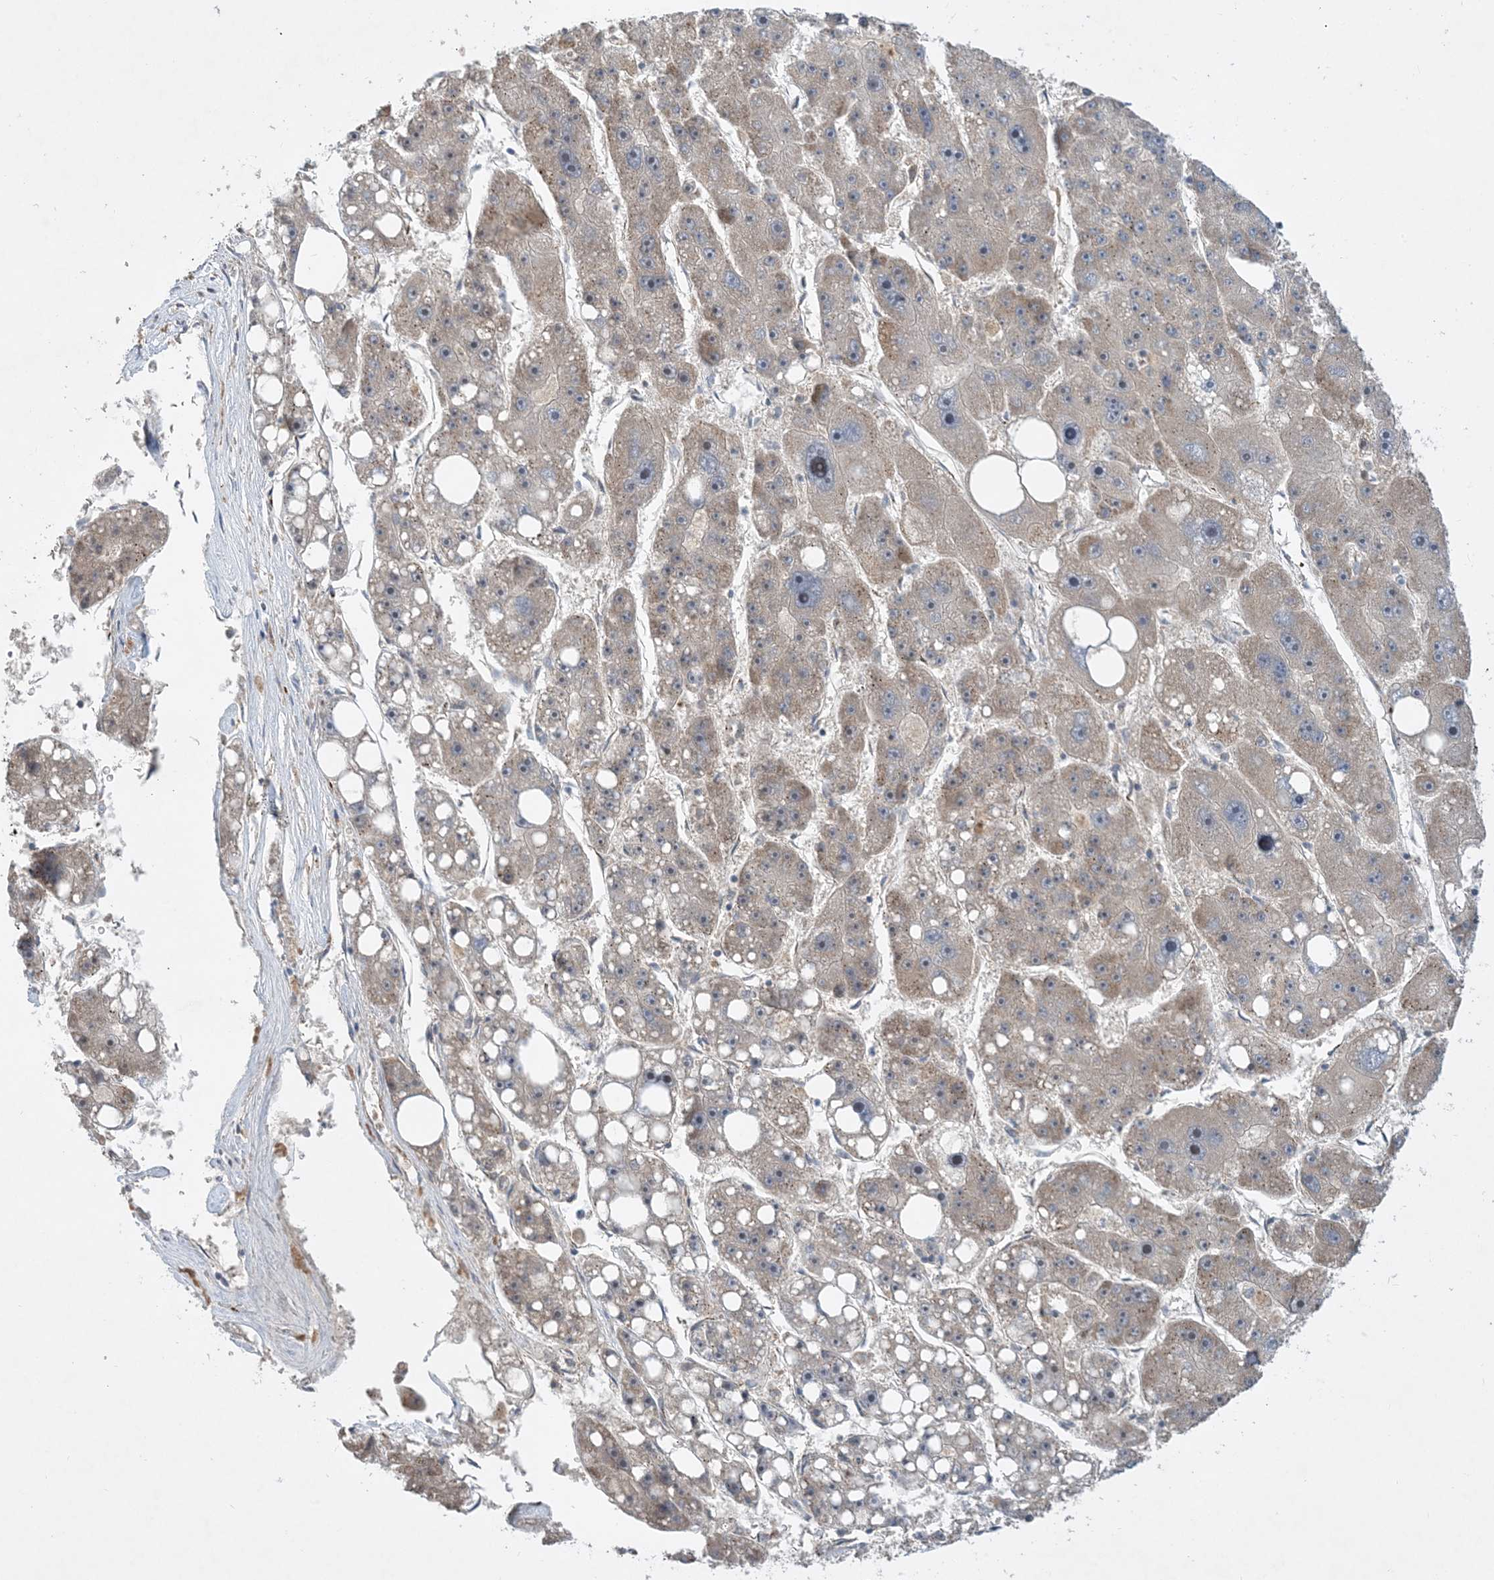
{"staining": {"intensity": "weak", "quantity": "<25%", "location": "cytoplasmic/membranous"}, "tissue": "liver cancer", "cell_type": "Tumor cells", "image_type": "cancer", "snomed": [{"axis": "morphology", "description": "Carcinoma, Hepatocellular, NOS"}, {"axis": "topography", "description": "Liver"}], "caption": "Immunohistochemistry of hepatocellular carcinoma (liver) demonstrates no expression in tumor cells.", "gene": "TINAG", "patient": {"sex": "female", "age": 61}}